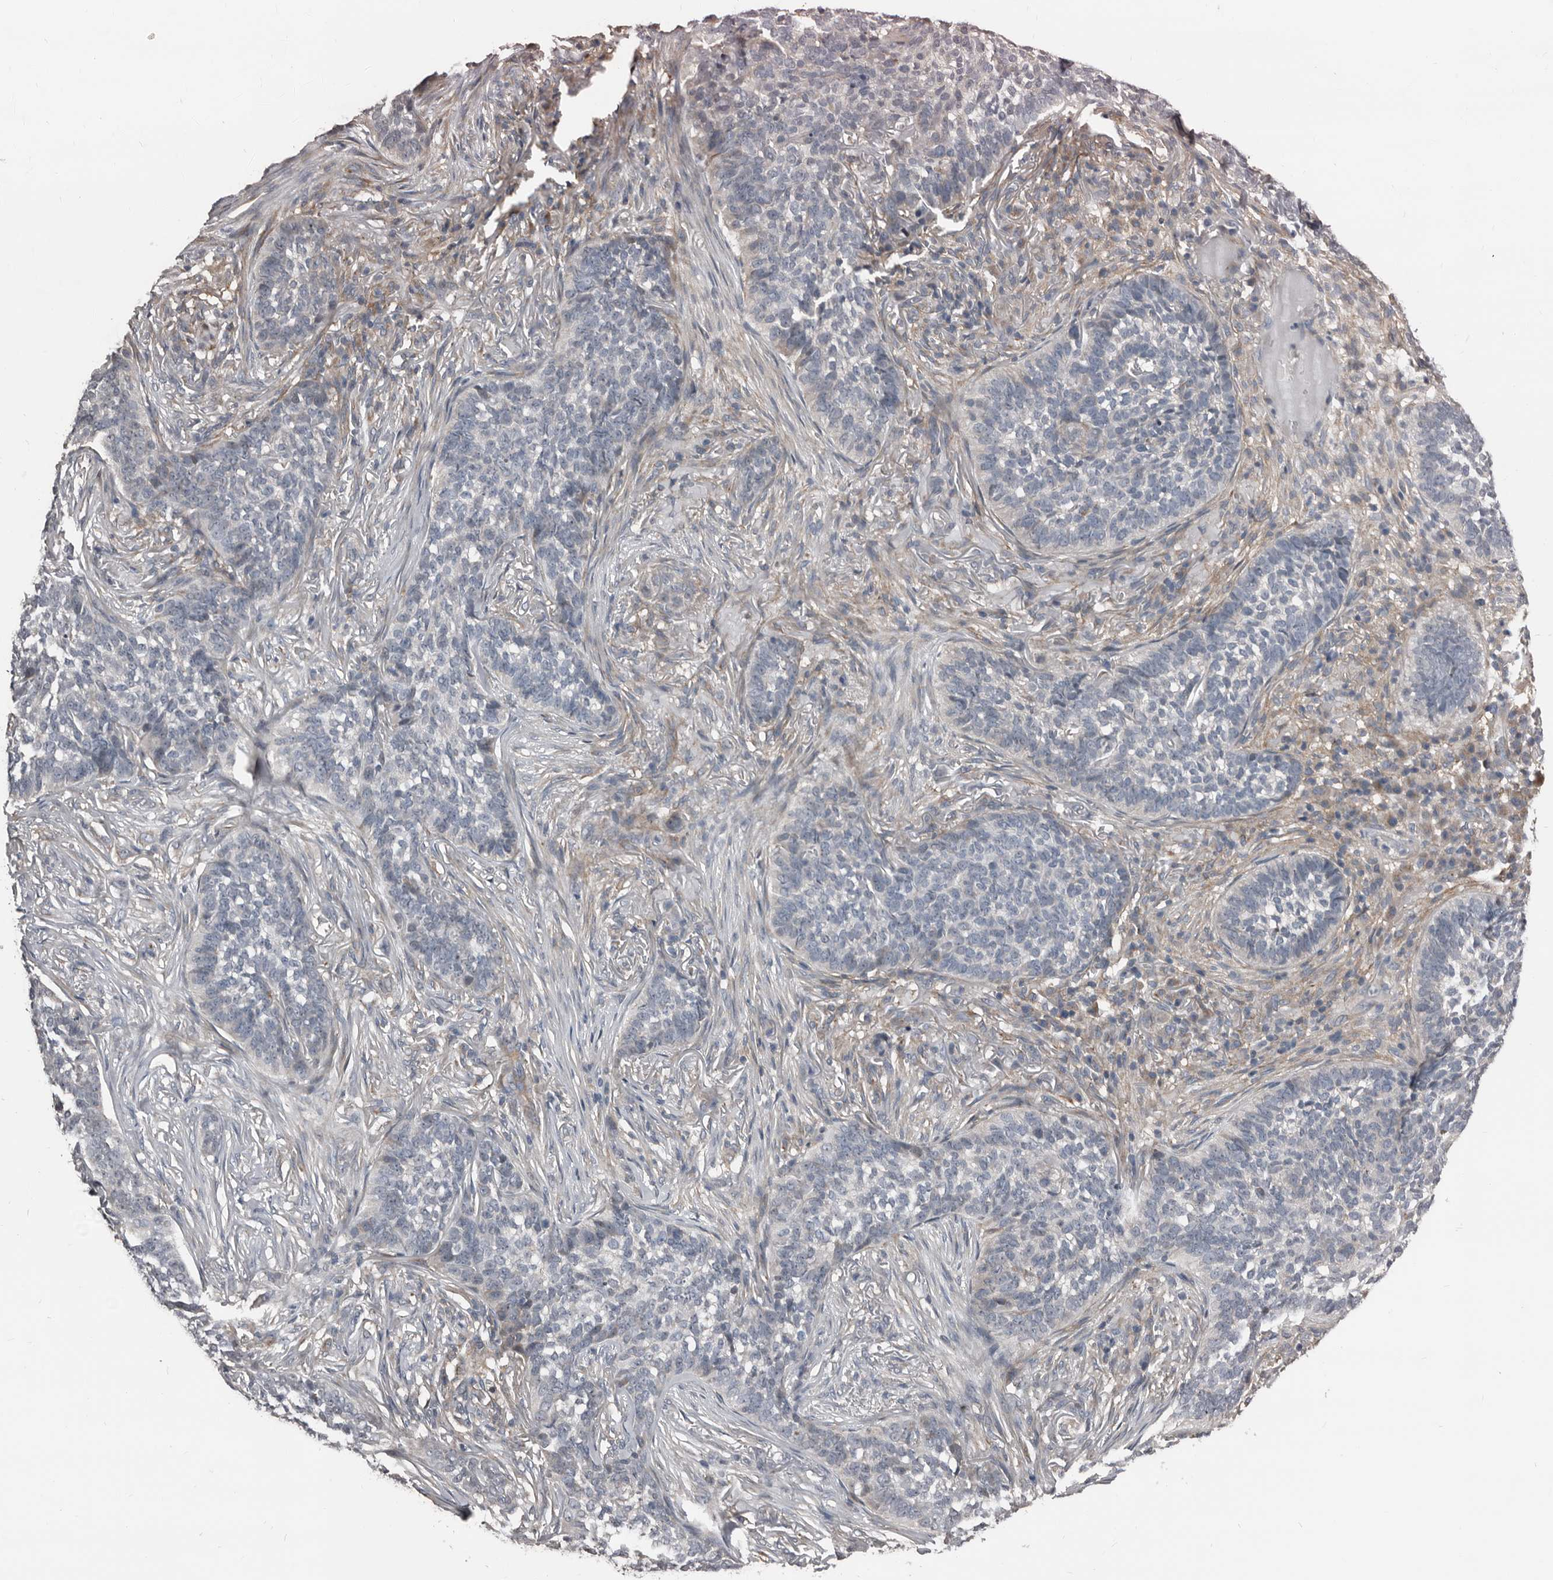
{"staining": {"intensity": "negative", "quantity": "none", "location": "none"}, "tissue": "skin cancer", "cell_type": "Tumor cells", "image_type": "cancer", "snomed": [{"axis": "morphology", "description": "Basal cell carcinoma"}, {"axis": "topography", "description": "Skin"}], "caption": "Immunohistochemistry photomicrograph of neoplastic tissue: human skin basal cell carcinoma stained with DAB (3,3'-diaminobenzidine) exhibits no significant protein positivity in tumor cells.", "gene": "DHPS", "patient": {"sex": "male", "age": 85}}